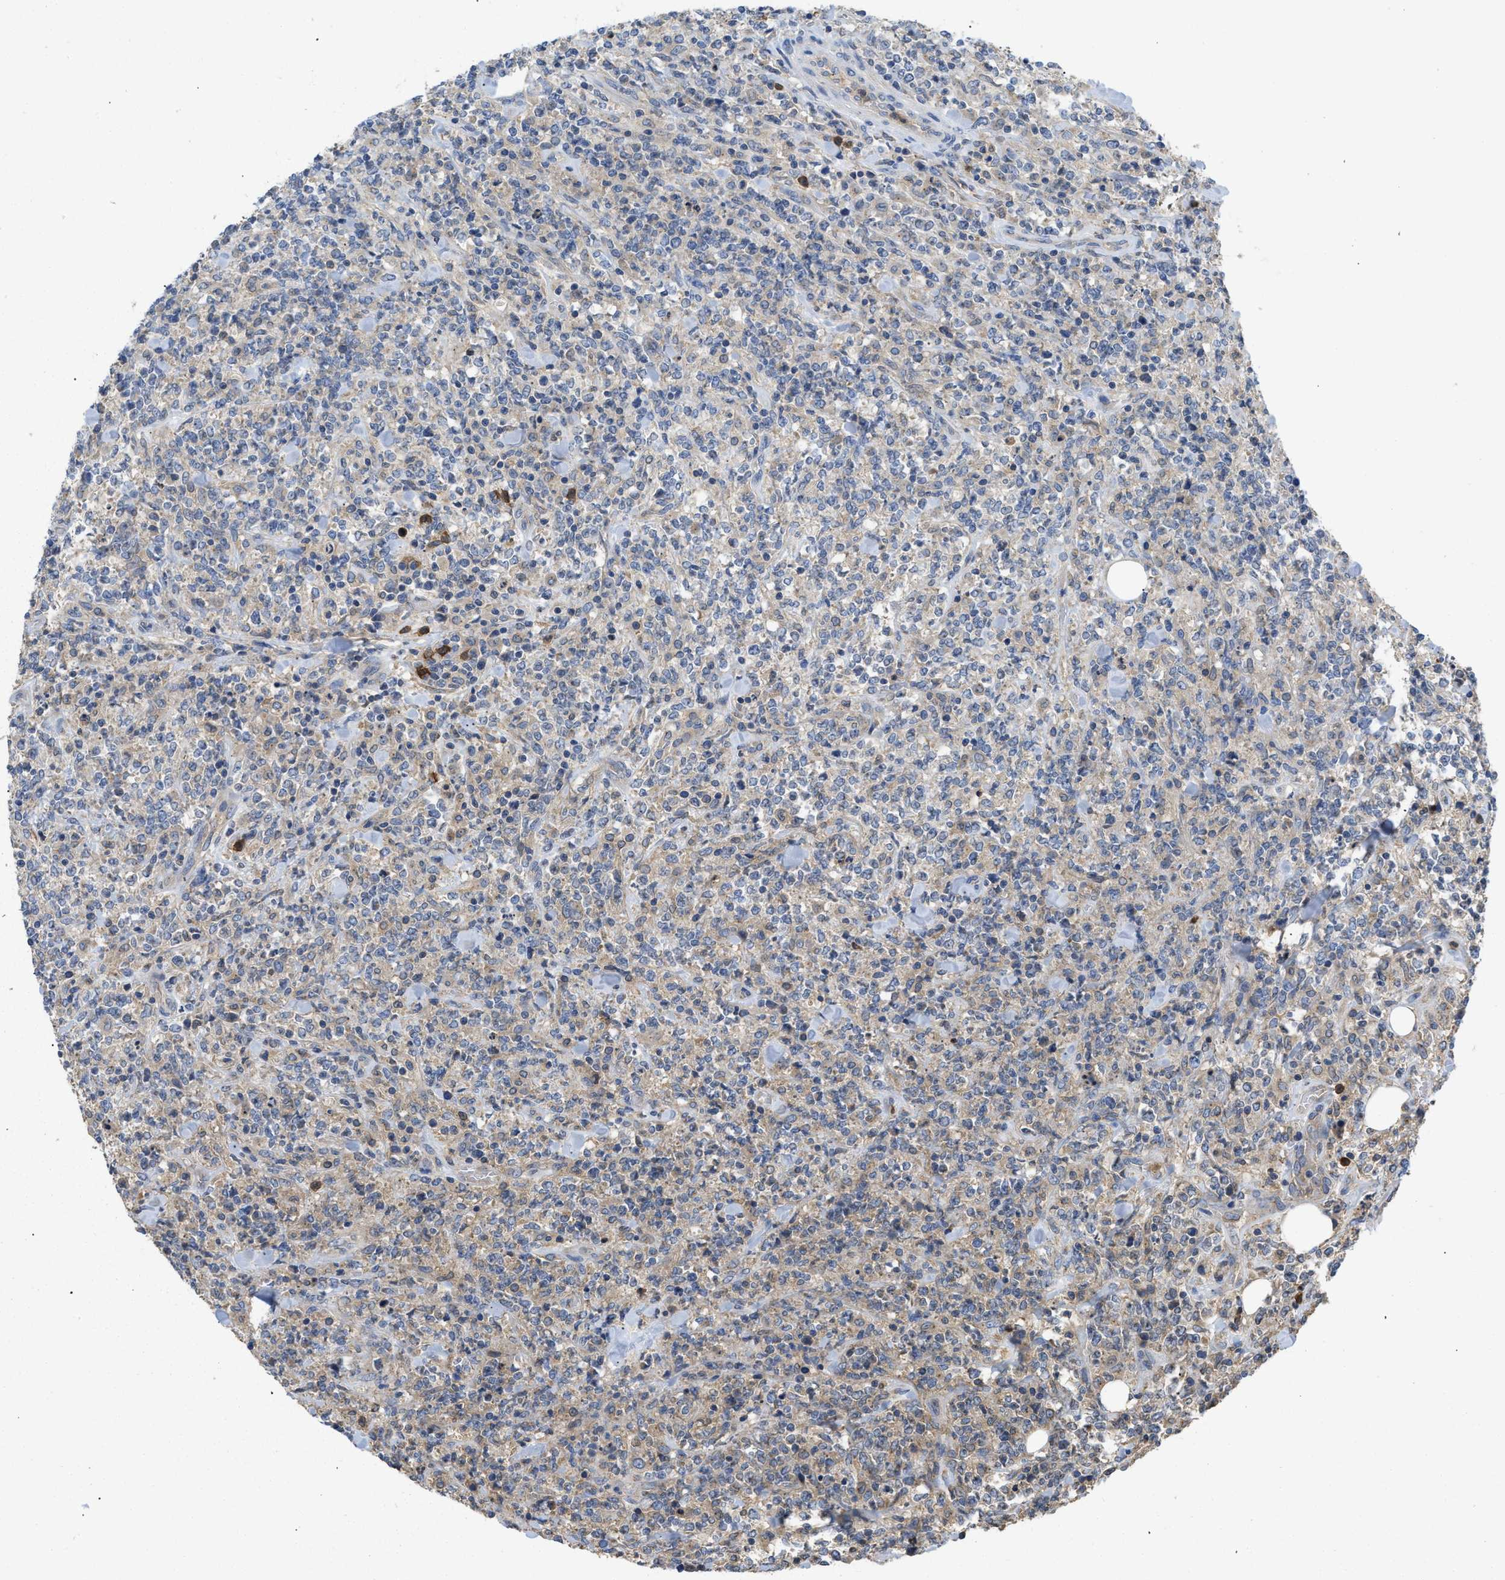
{"staining": {"intensity": "weak", "quantity": "<25%", "location": "cytoplasmic/membranous"}, "tissue": "lymphoma", "cell_type": "Tumor cells", "image_type": "cancer", "snomed": [{"axis": "morphology", "description": "Malignant lymphoma, non-Hodgkin's type, High grade"}, {"axis": "topography", "description": "Soft tissue"}], "caption": "High-grade malignant lymphoma, non-Hodgkin's type was stained to show a protein in brown. There is no significant positivity in tumor cells. (DAB IHC with hematoxylin counter stain).", "gene": "RNF216", "patient": {"sex": "male", "age": 18}}